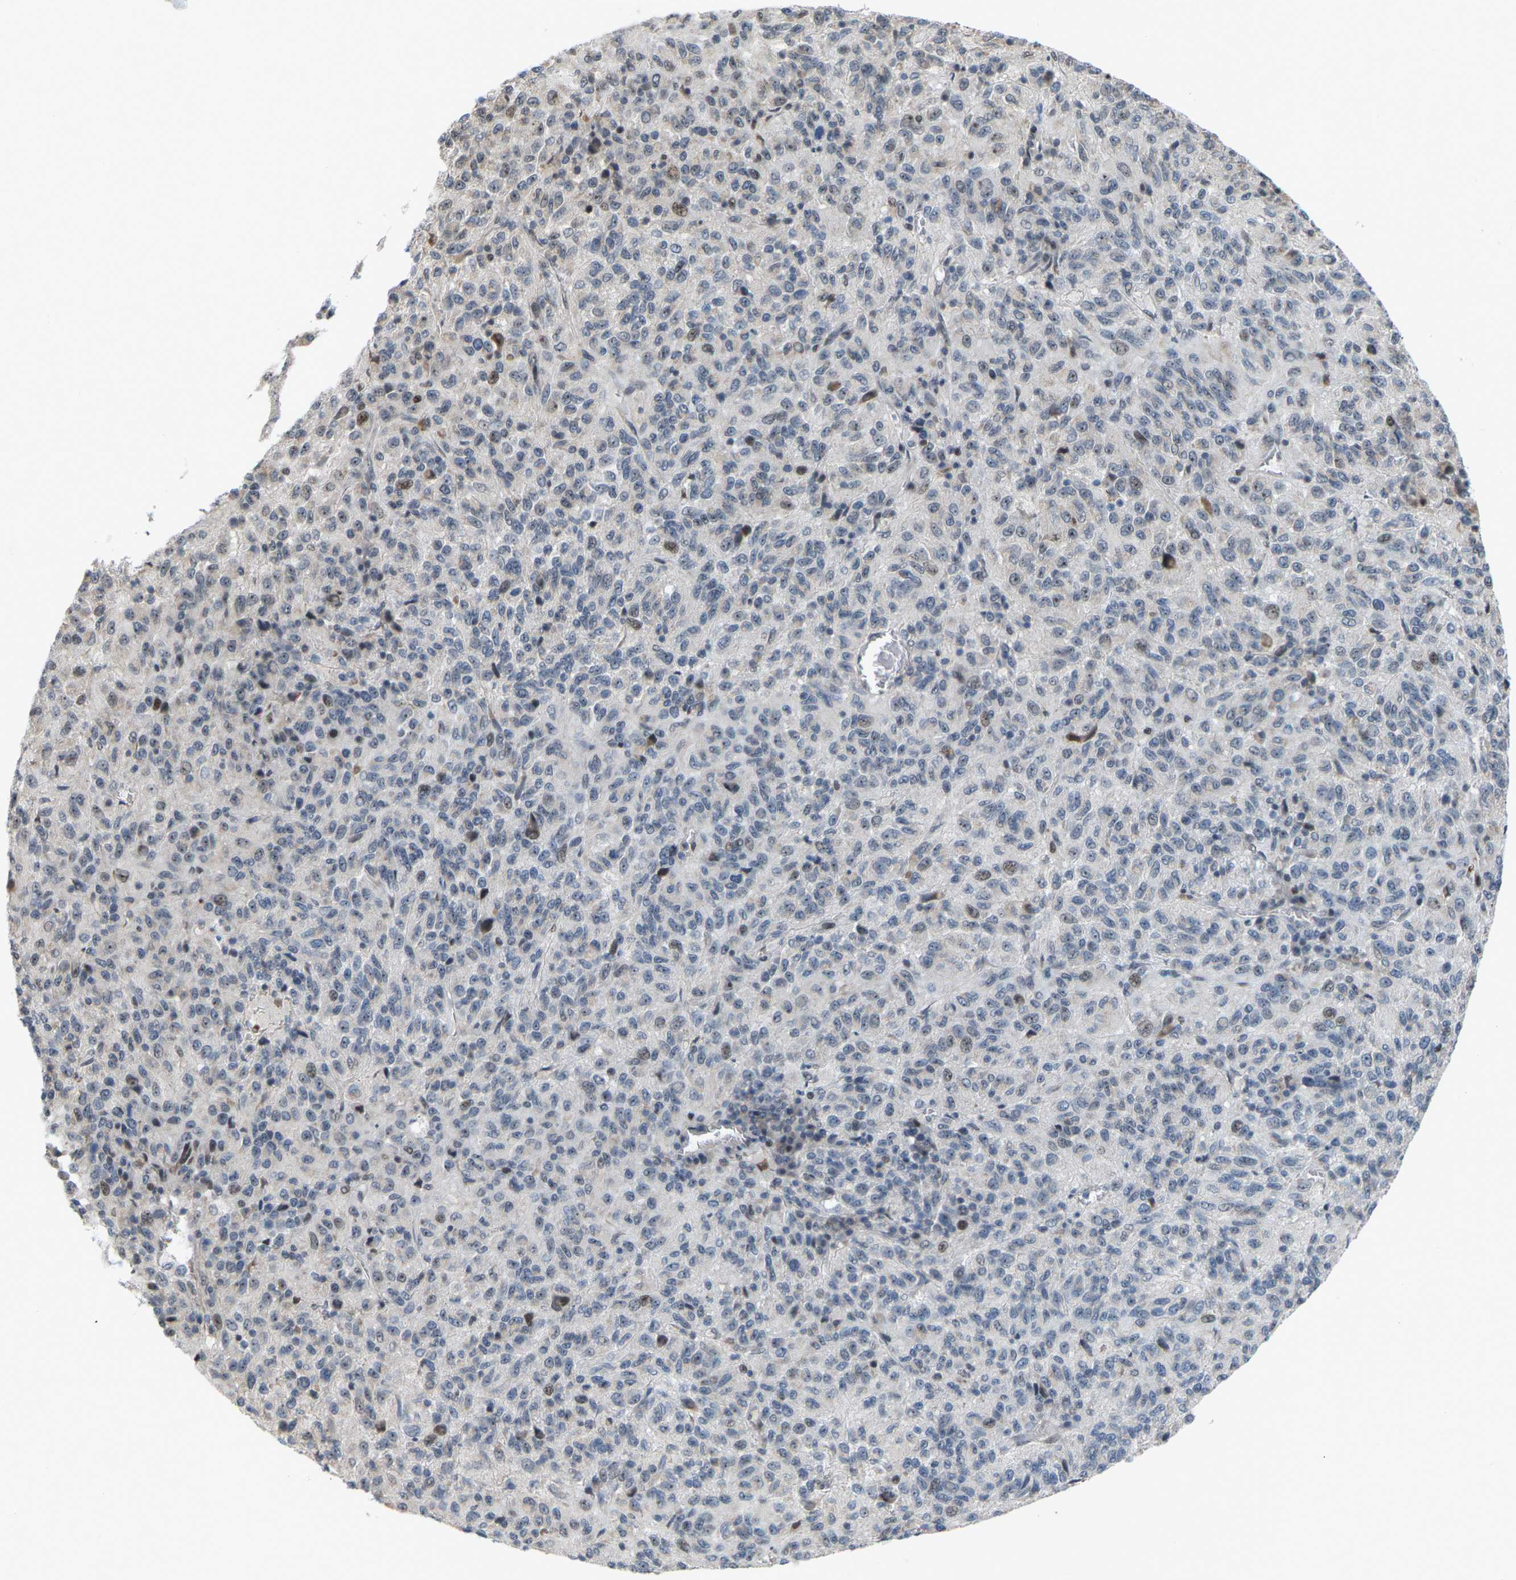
{"staining": {"intensity": "weak", "quantity": "<25%", "location": "nuclear"}, "tissue": "melanoma", "cell_type": "Tumor cells", "image_type": "cancer", "snomed": [{"axis": "morphology", "description": "Malignant melanoma, Metastatic site"}, {"axis": "topography", "description": "Lung"}], "caption": "Image shows no significant protein expression in tumor cells of melanoma. (DAB immunohistochemistry (IHC), high magnification).", "gene": "CROT", "patient": {"sex": "male", "age": 64}}